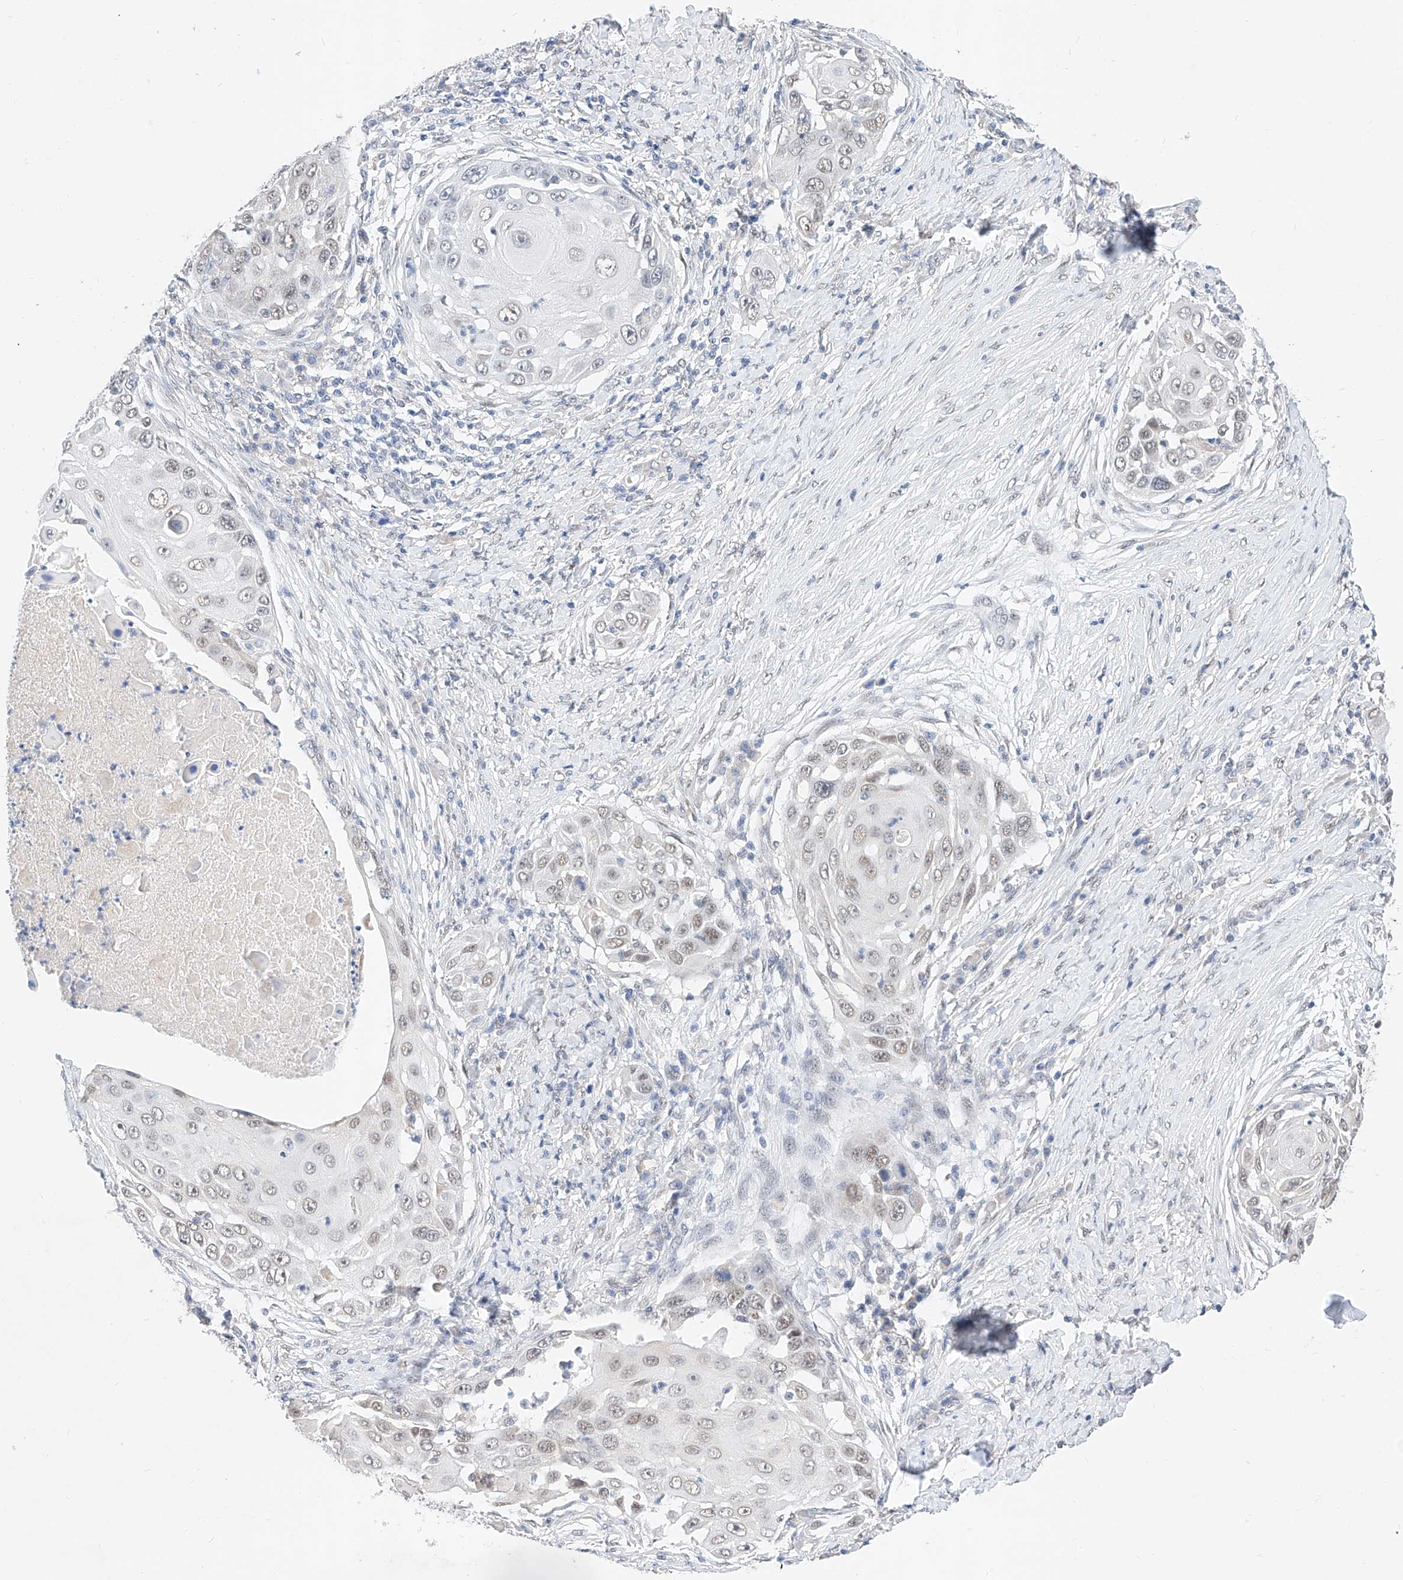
{"staining": {"intensity": "weak", "quantity": "25%-75%", "location": "nuclear"}, "tissue": "skin cancer", "cell_type": "Tumor cells", "image_type": "cancer", "snomed": [{"axis": "morphology", "description": "Squamous cell carcinoma, NOS"}, {"axis": "topography", "description": "Skin"}], "caption": "Immunohistochemical staining of skin squamous cell carcinoma displays weak nuclear protein positivity in approximately 25%-75% of tumor cells.", "gene": "KCNJ1", "patient": {"sex": "female", "age": 44}}